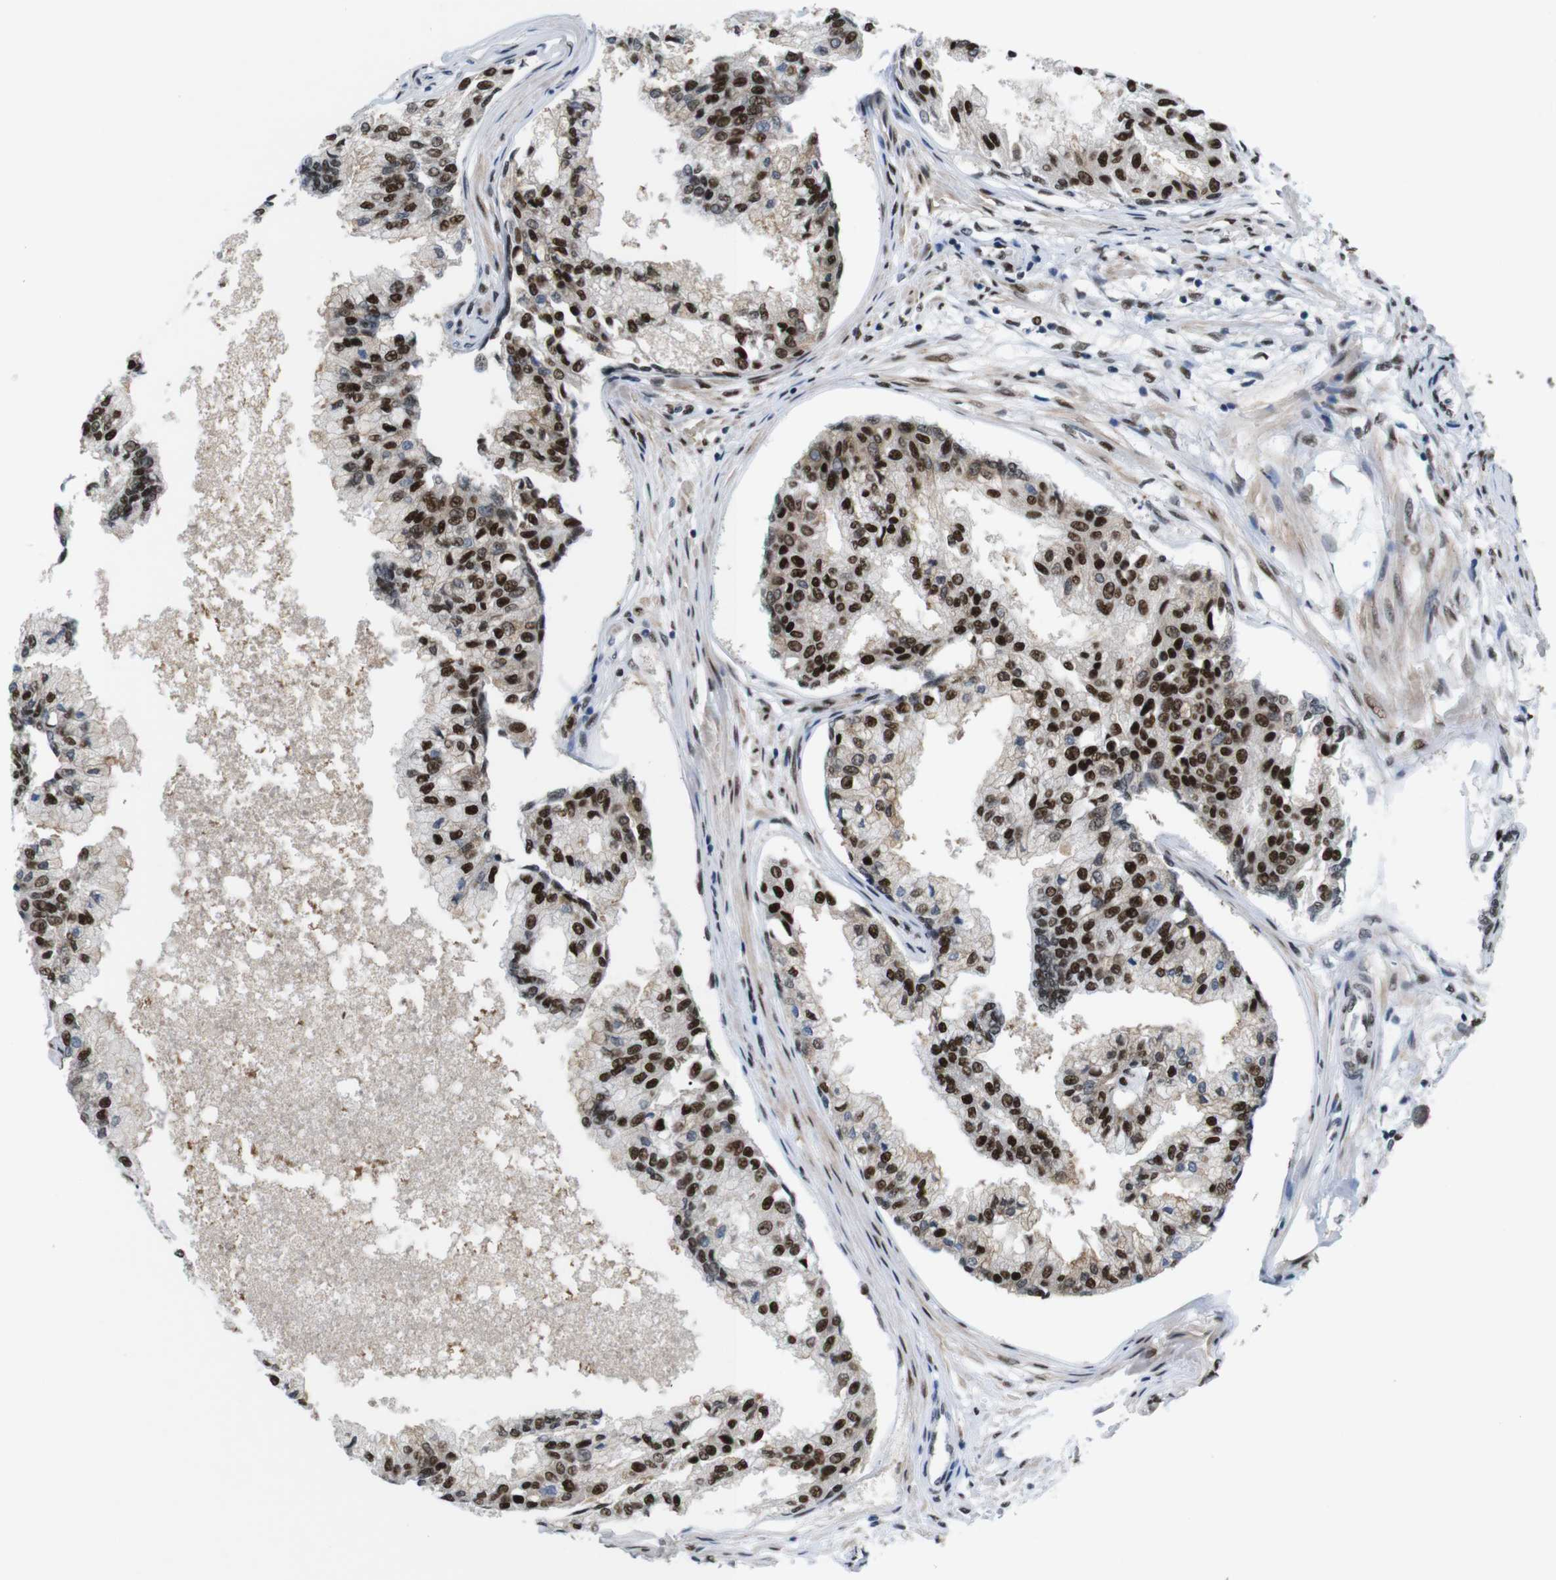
{"staining": {"intensity": "strong", "quantity": ">75%", "location": "nuclear"}, "tissue": "prostate", "cell_type": "Glandular cells", "image_type": "normal", "snomed": [{"axis": "morphology", "description": "Normal tissue, NOS"}, {"axis": "topography", "description": "Prostate"}, {"axis": "topography", "description": "Seminal veicle"}], "caption": "High-power microscopy captured an immunohistochemistry photomicrograph of normal prostate, revealing strong nuclear positivity in approximately >75% of glandular cells.", "gene": "PSME3", "patient": {"sex": "male", "age": 60}}